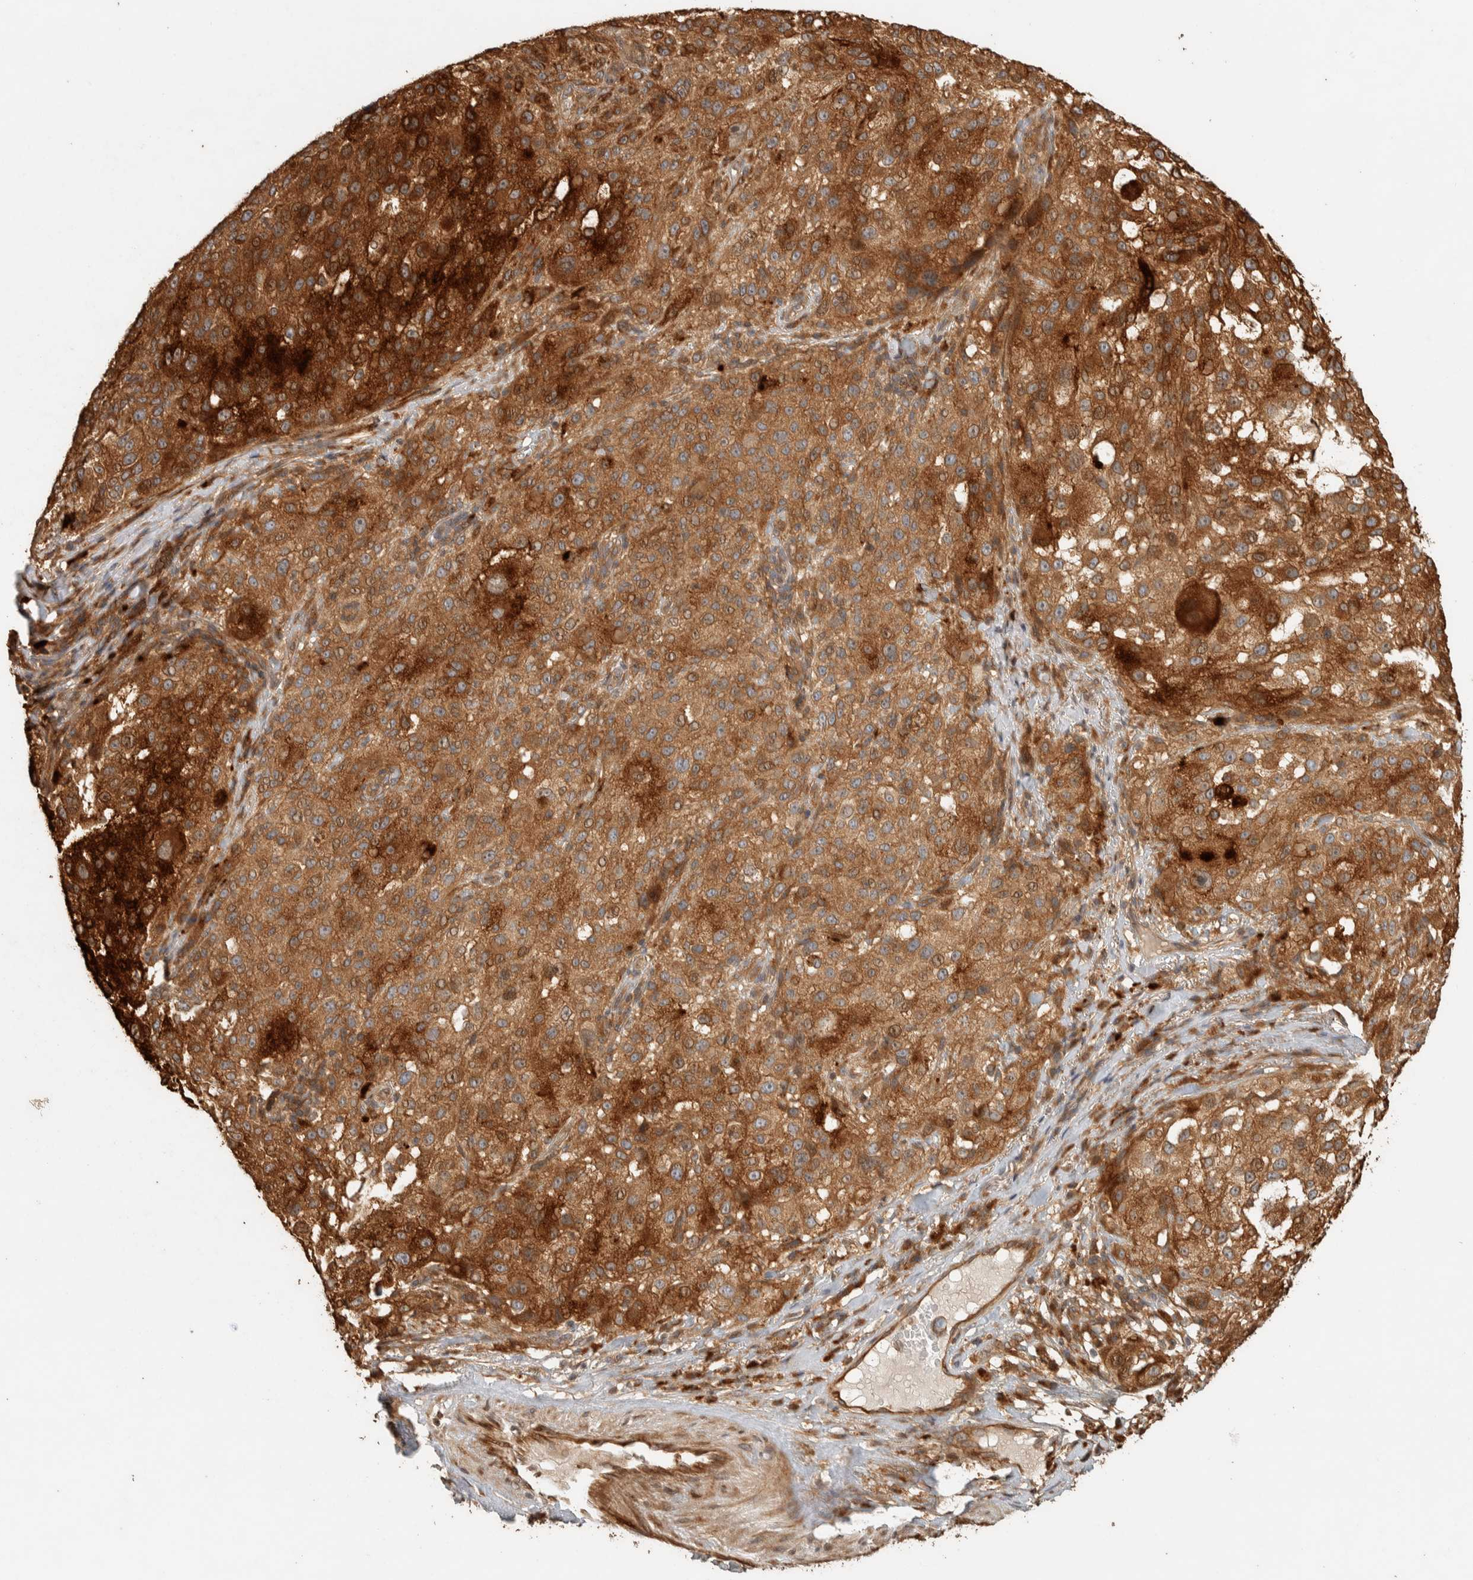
{"staining": {"intensity": "strong", "quantity": ">75%", "location": "cytoplasmic/membranous"}, "tissue": "melanoma", "cell_type": "Tumor cells", "image_type": "cancer", "snomed": [{"axis": "morphology", "description": "Necrosis, NOS"}, {"axis": "morphology", "description": "Malignant melanoma, NOS"}, {"axis": "topography", "description": "Skin"}], "caption": "Approximately >75% of tumor cells in melanoma display strong cytoplasmic/membranous protein expression as visualized by brown immunohistochemical staining.", "gene": "EXOC7", "patient": {"sex": "female", "age": 87}}